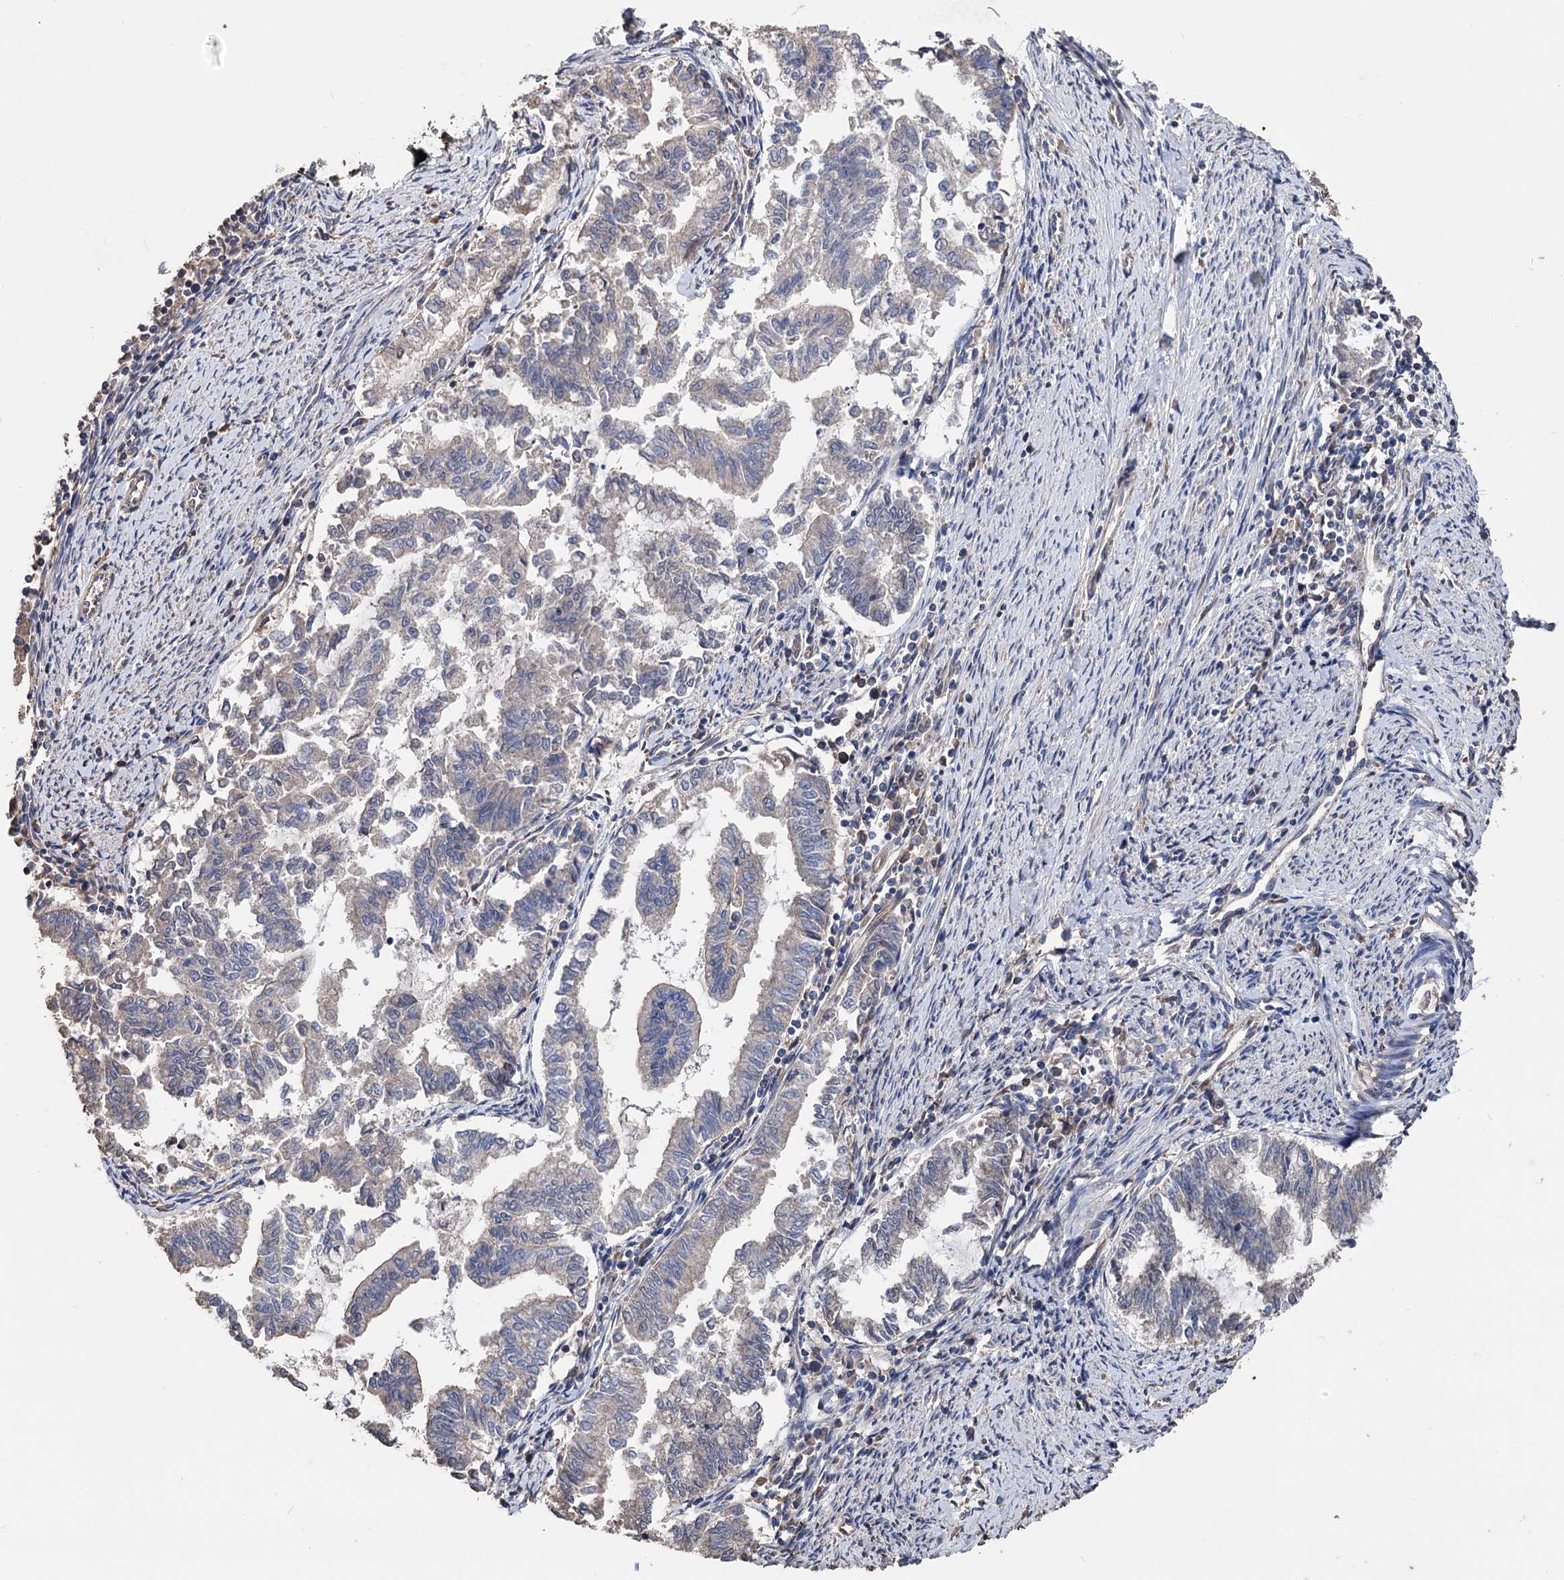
{"staining": {"intensity": "negative", "quantity": "none", "location": "none"}, "tissue": "endometrial cancer", "cell_type": "Tumor cells", "image_type": "cancer", "snomed": [{"axis": "morphology", "description": "Adenocarcinoma, NOS"}, {"axis": "topography", "description": "Endometrium"}], "caption": "The micrograph displays no significant positivity in tumor cells of adenocarcinoma (endometrial).", "gene": "STING1", "patient": {"sex": "female", "age": 79}}